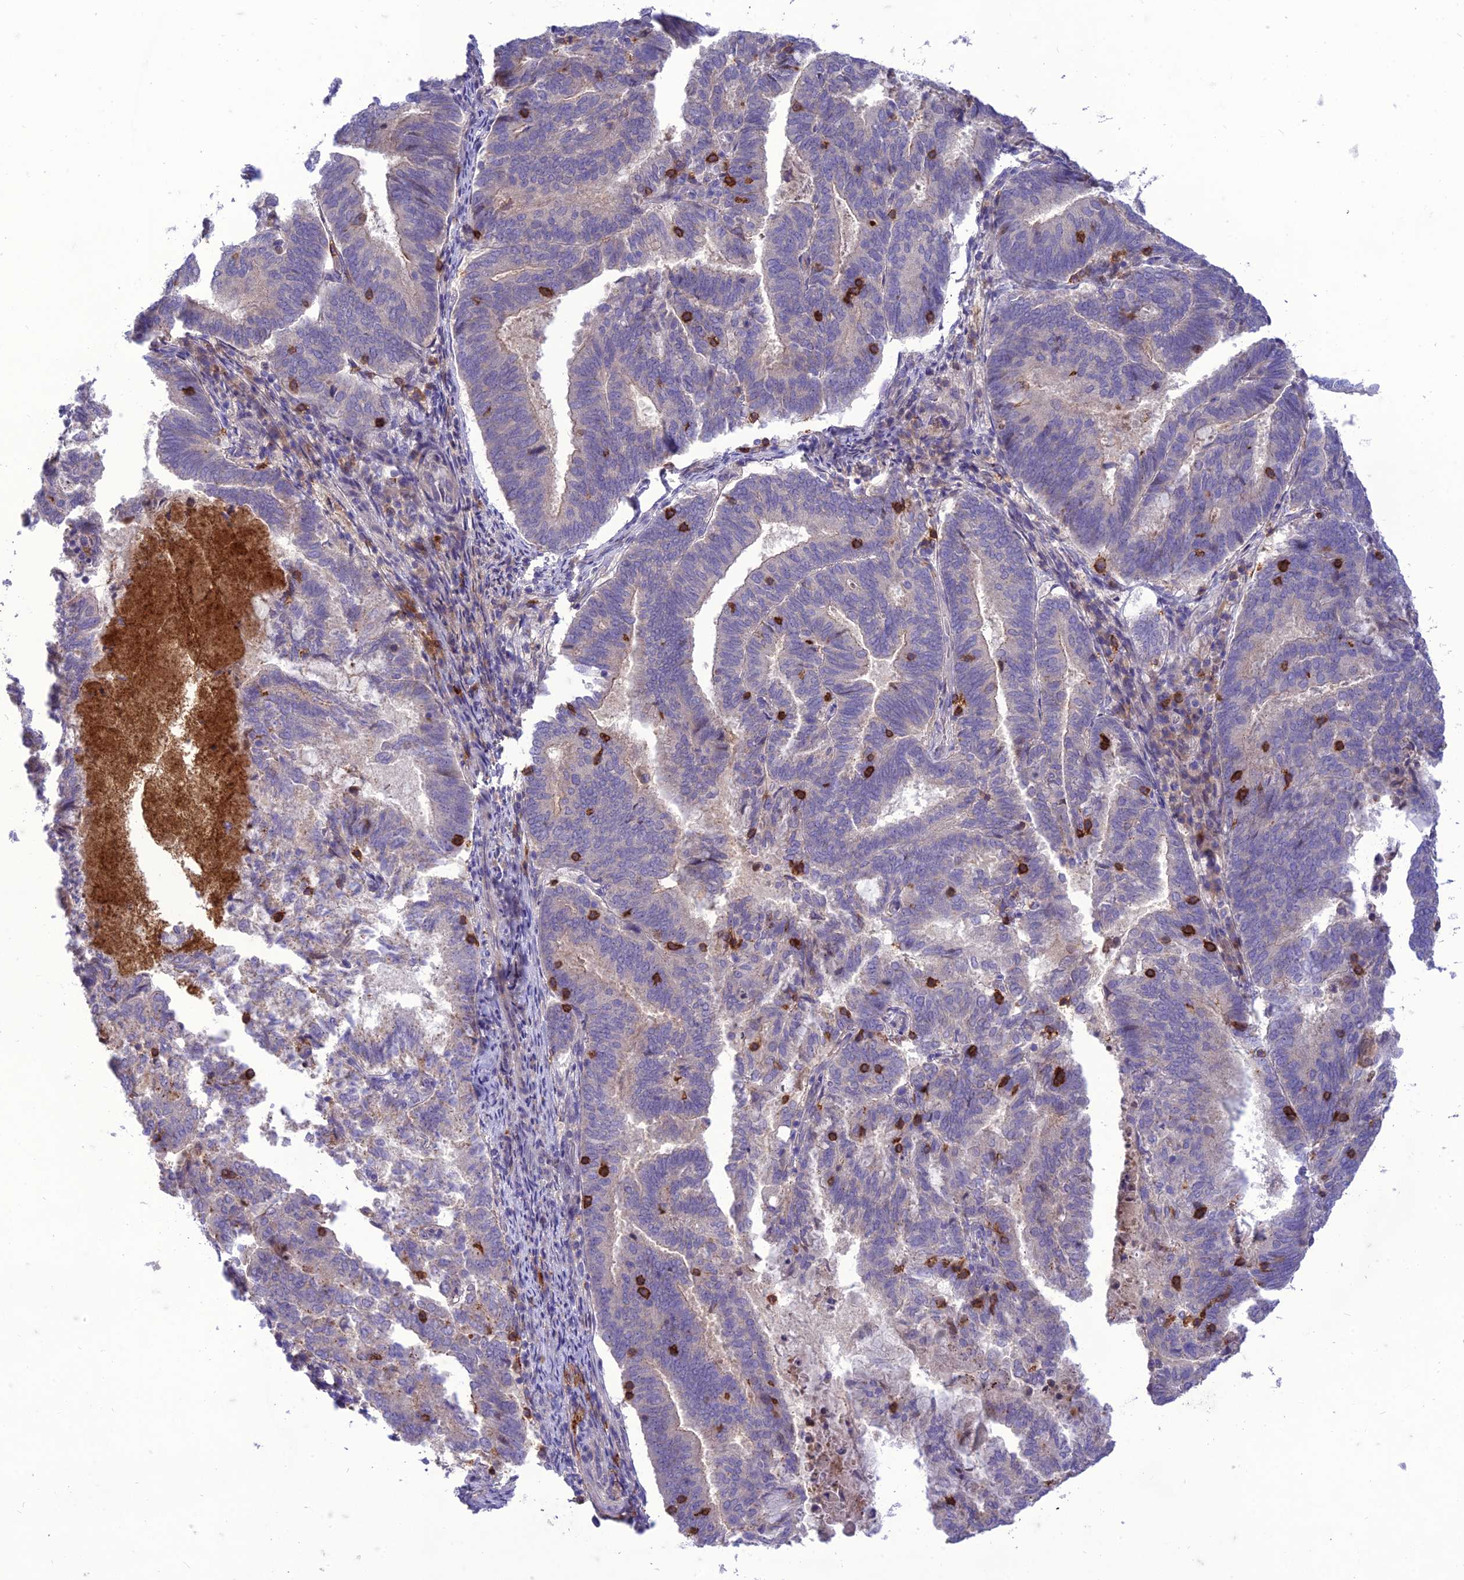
{"staining": {"intensity": "negative", "quantity": "none", "location": "none"}, "tissue": "endometrial cancer", "cell_type": "Tumor cells", "image_type": "cancer", "snomed": [{"axis": "morphology", "description": "Adenocarcinoma, NOS"}, {"axis": "topography", "description": "Endometrium"}], "caption": "DAB immunohistochemical staining of endometrial cancer exhibits no significant expression in tumor cells.", "gene": "ITGAE", "patient": {"sex": "female", "age": 80}}